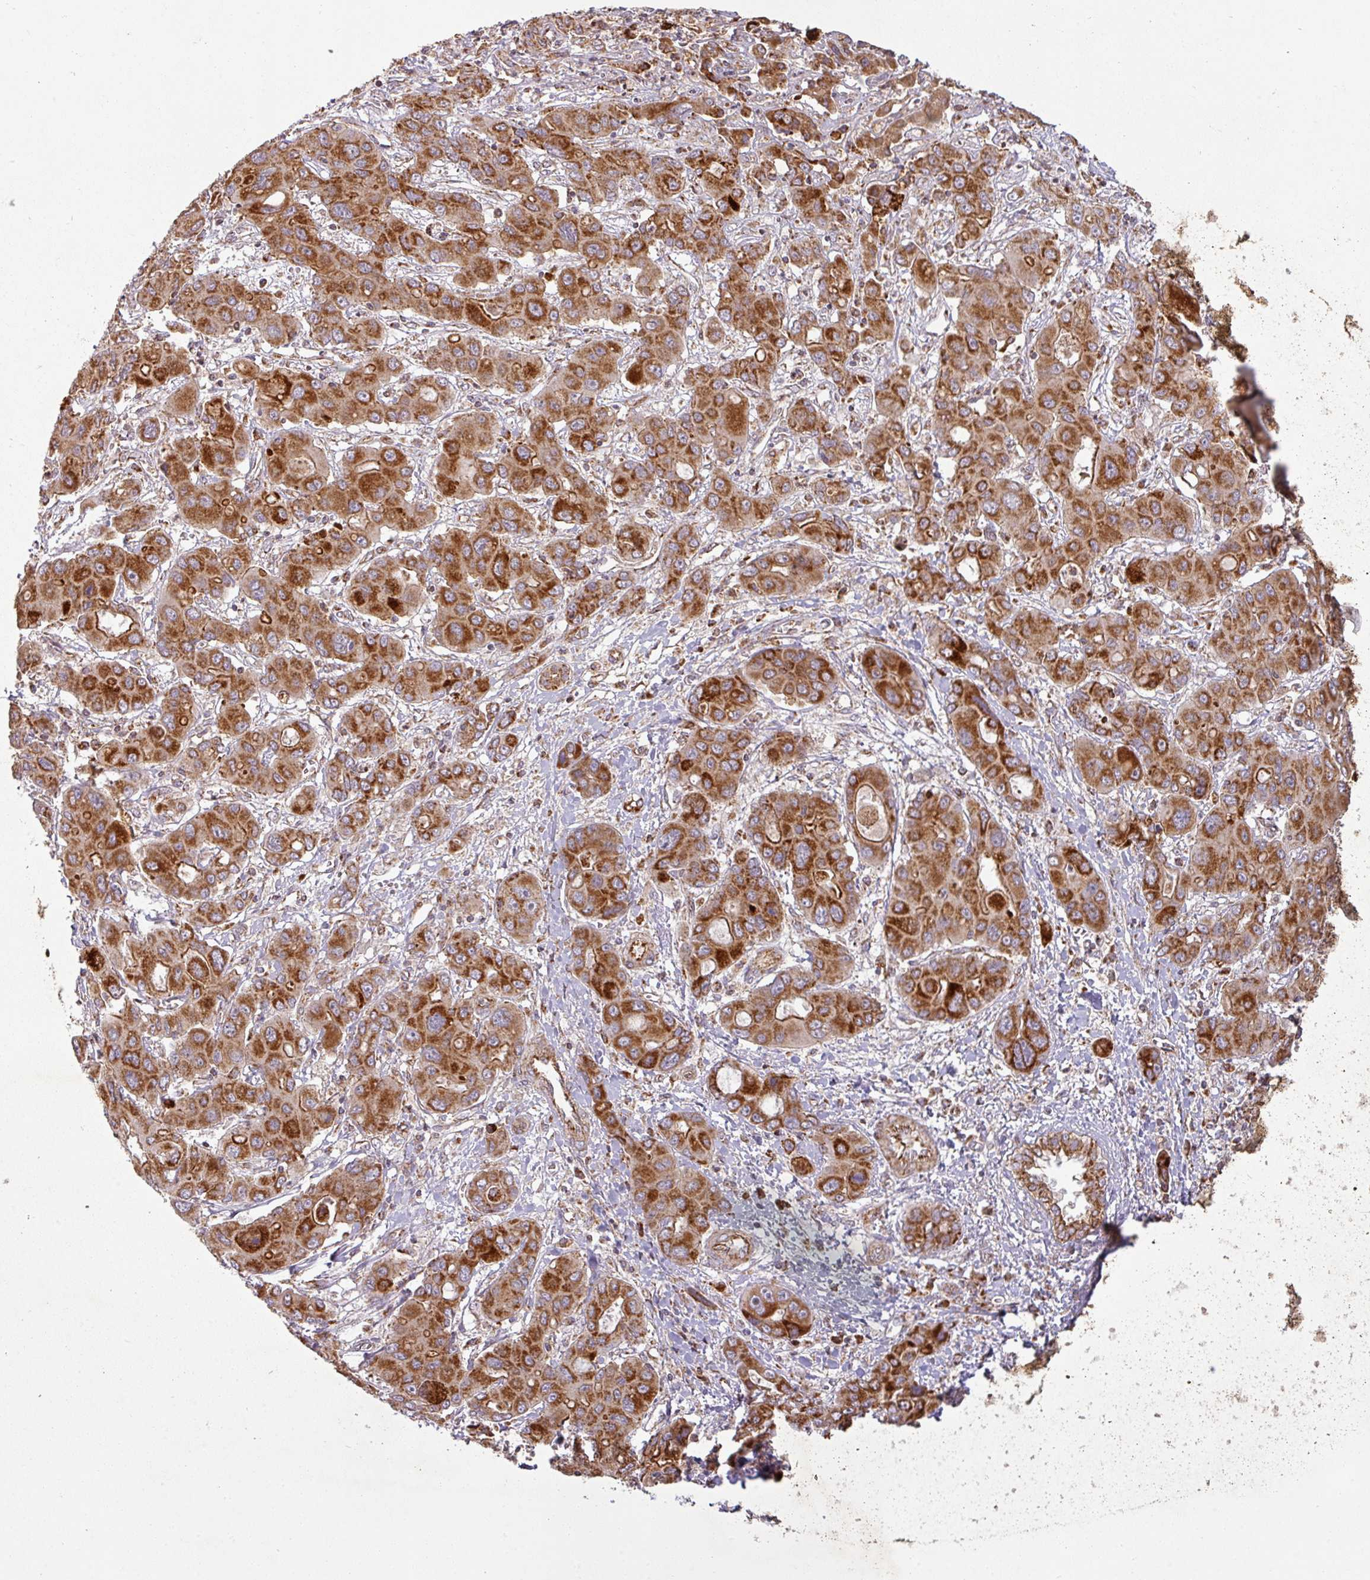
{"staining": {"intensity": "strong", "quantity": ">75%", "location": "cytoplasmic/membranous"}, "tissue": "liver cancer", "cell_type": "Tumor cells", "image_type": "cancer", "snomed": [{"axis": "morphology", "description": "Cholangiocarcinoma"}, {"axis": "topography", "description": "Liver"}], "caption": "Immunohistochemistry (IHC) of liver cancer shows high levels of strong cytoplasmic/membranous staining in about >75% of tumor cells.", "gene": "GPD2", "patient": {"sex": "male", "age": 67}}